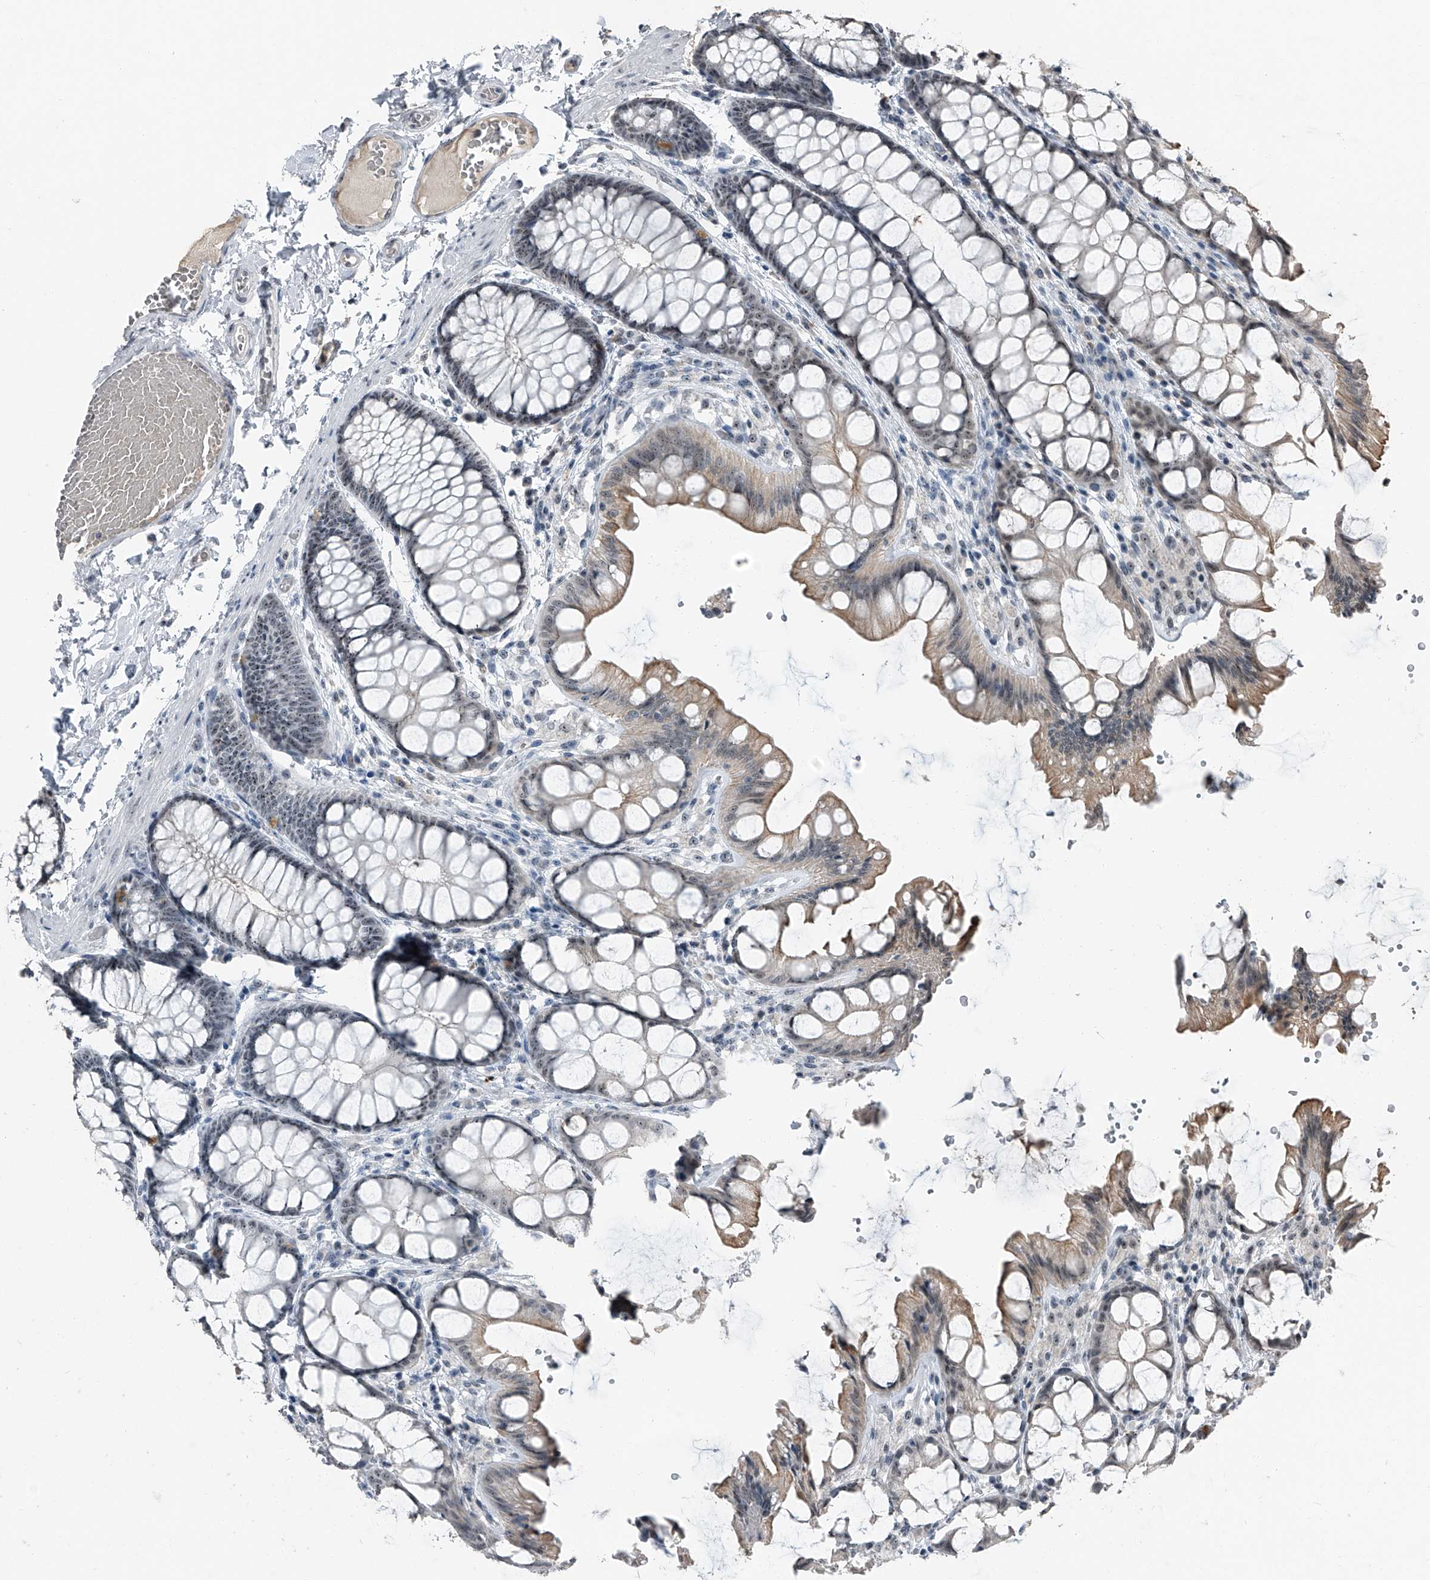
{"staining": {"intensity": "weak", "quantity": ">75%", "location": "cytoplasmic/membranous"}, "tissue": "colon", "cell_type": "Endothelial cells", "image_type": "normal", "snomed": [{"axis": "morphology", "description": "Normal tissue, NOS"}, {"axis": "topography", "description": "Colon"}], "caption": "This is an image of IHC staining of unremarkable colon, which shows weak staining in the cytoplasmic/membranous of endothelial cells.", "gene": "TCOF1", "patient": {"sex": "male", "age": 47}}